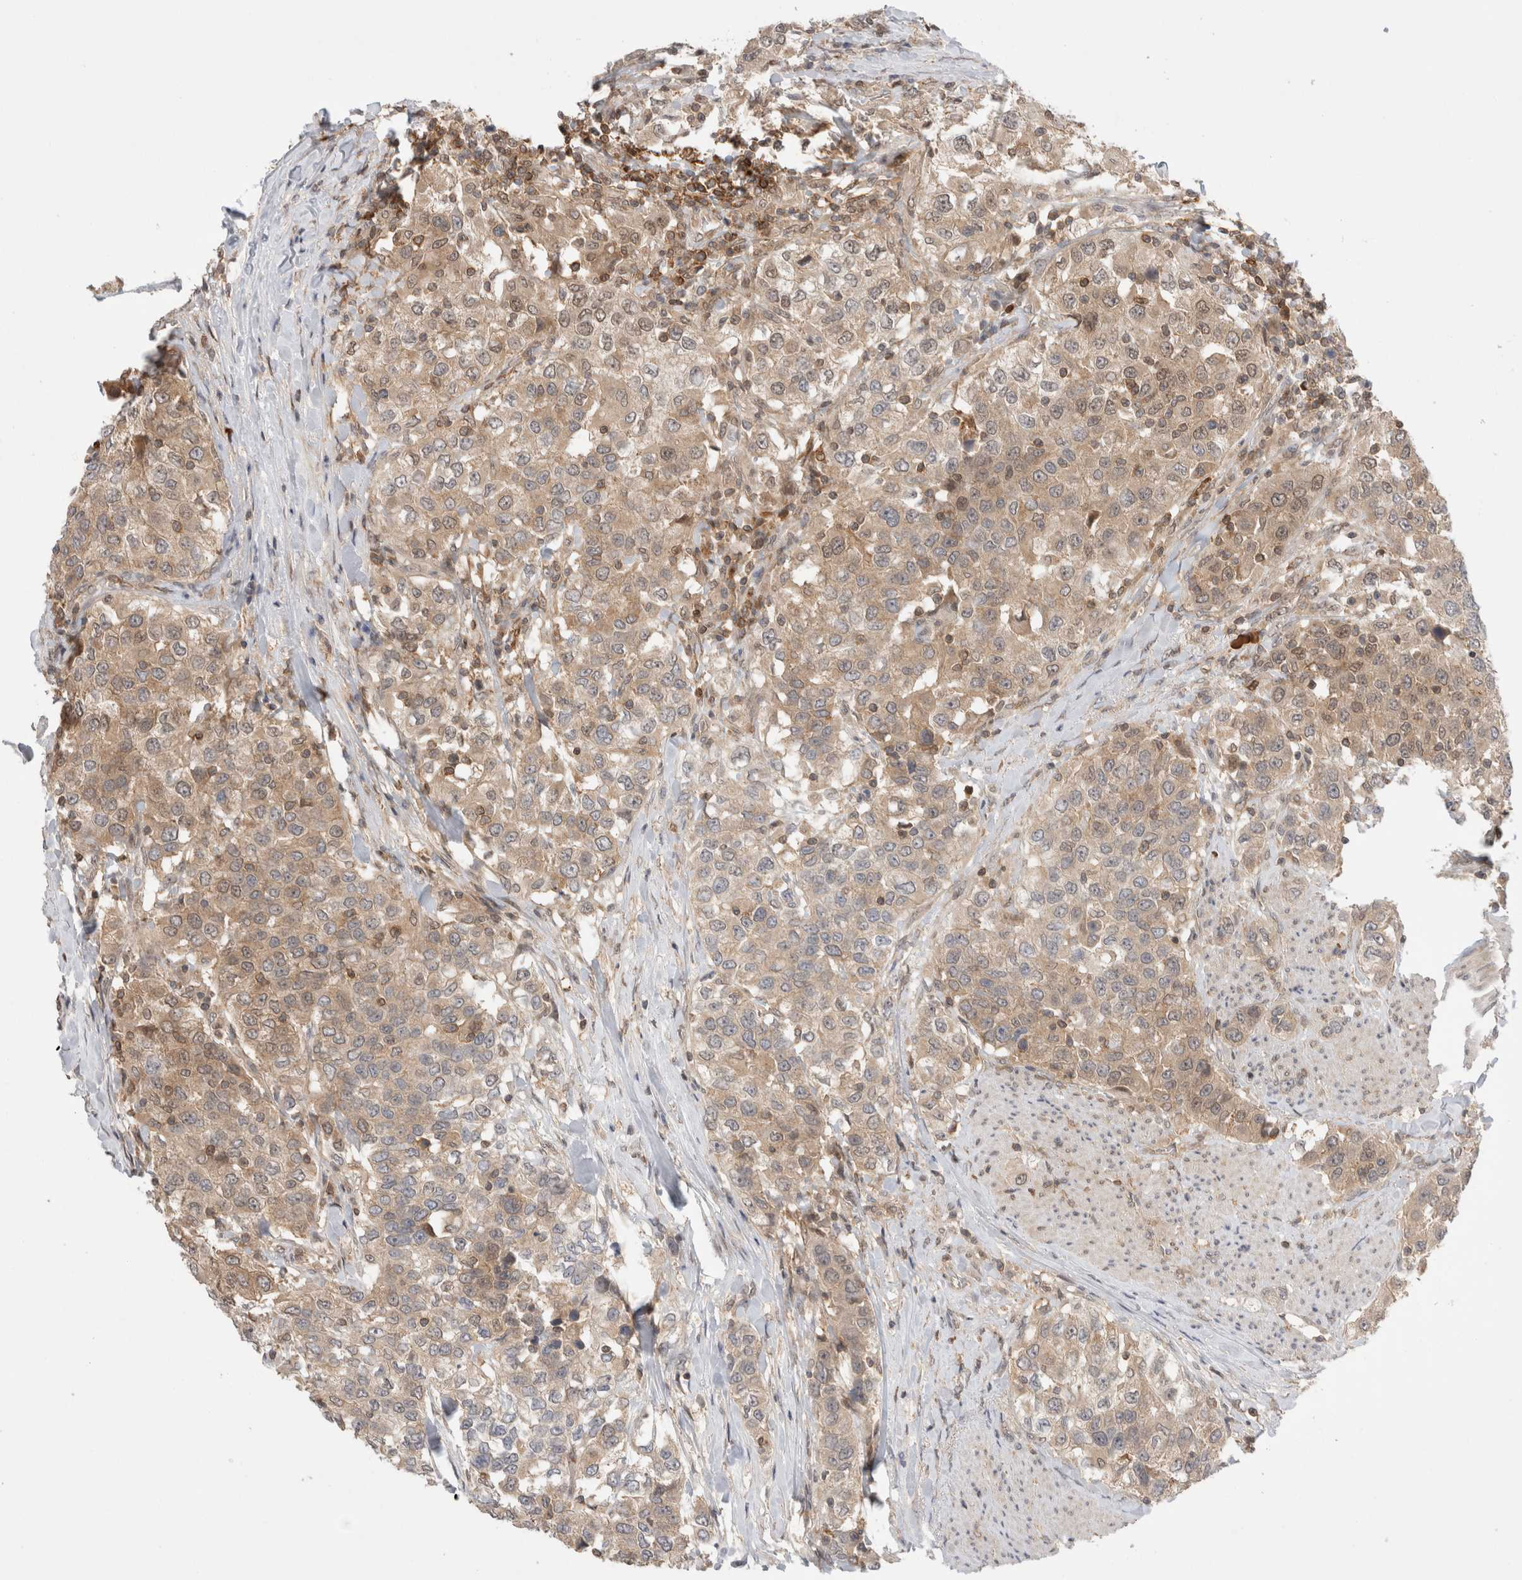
{"staining": {"intensity": "weak", "quantity": ">75%", "location": "cytoplasmic/membranous"}, "tissue": "urothelial cancer", "cell_type": "Tumor cells", "image_type": "cancer", "snomed": [{"axis": "morphology", "description": "Urothelial carcinoma, High grade"}, {"axis": "topography", "description": "Urinary bladder"}], "caption": "Urothelial cancer stained with immunohistochemistry (IHC) displays weak cytoplasmic/membranous expression in approximately >75% of tumor cells. Using DAB (3,3'-diaminobenzidine) (brown) and hematoxylin (blue) stains, captured at high magnification using brightfield microscopy.", "gene": "NFKB1", "patient": {"sex": "female", "age": 80}}